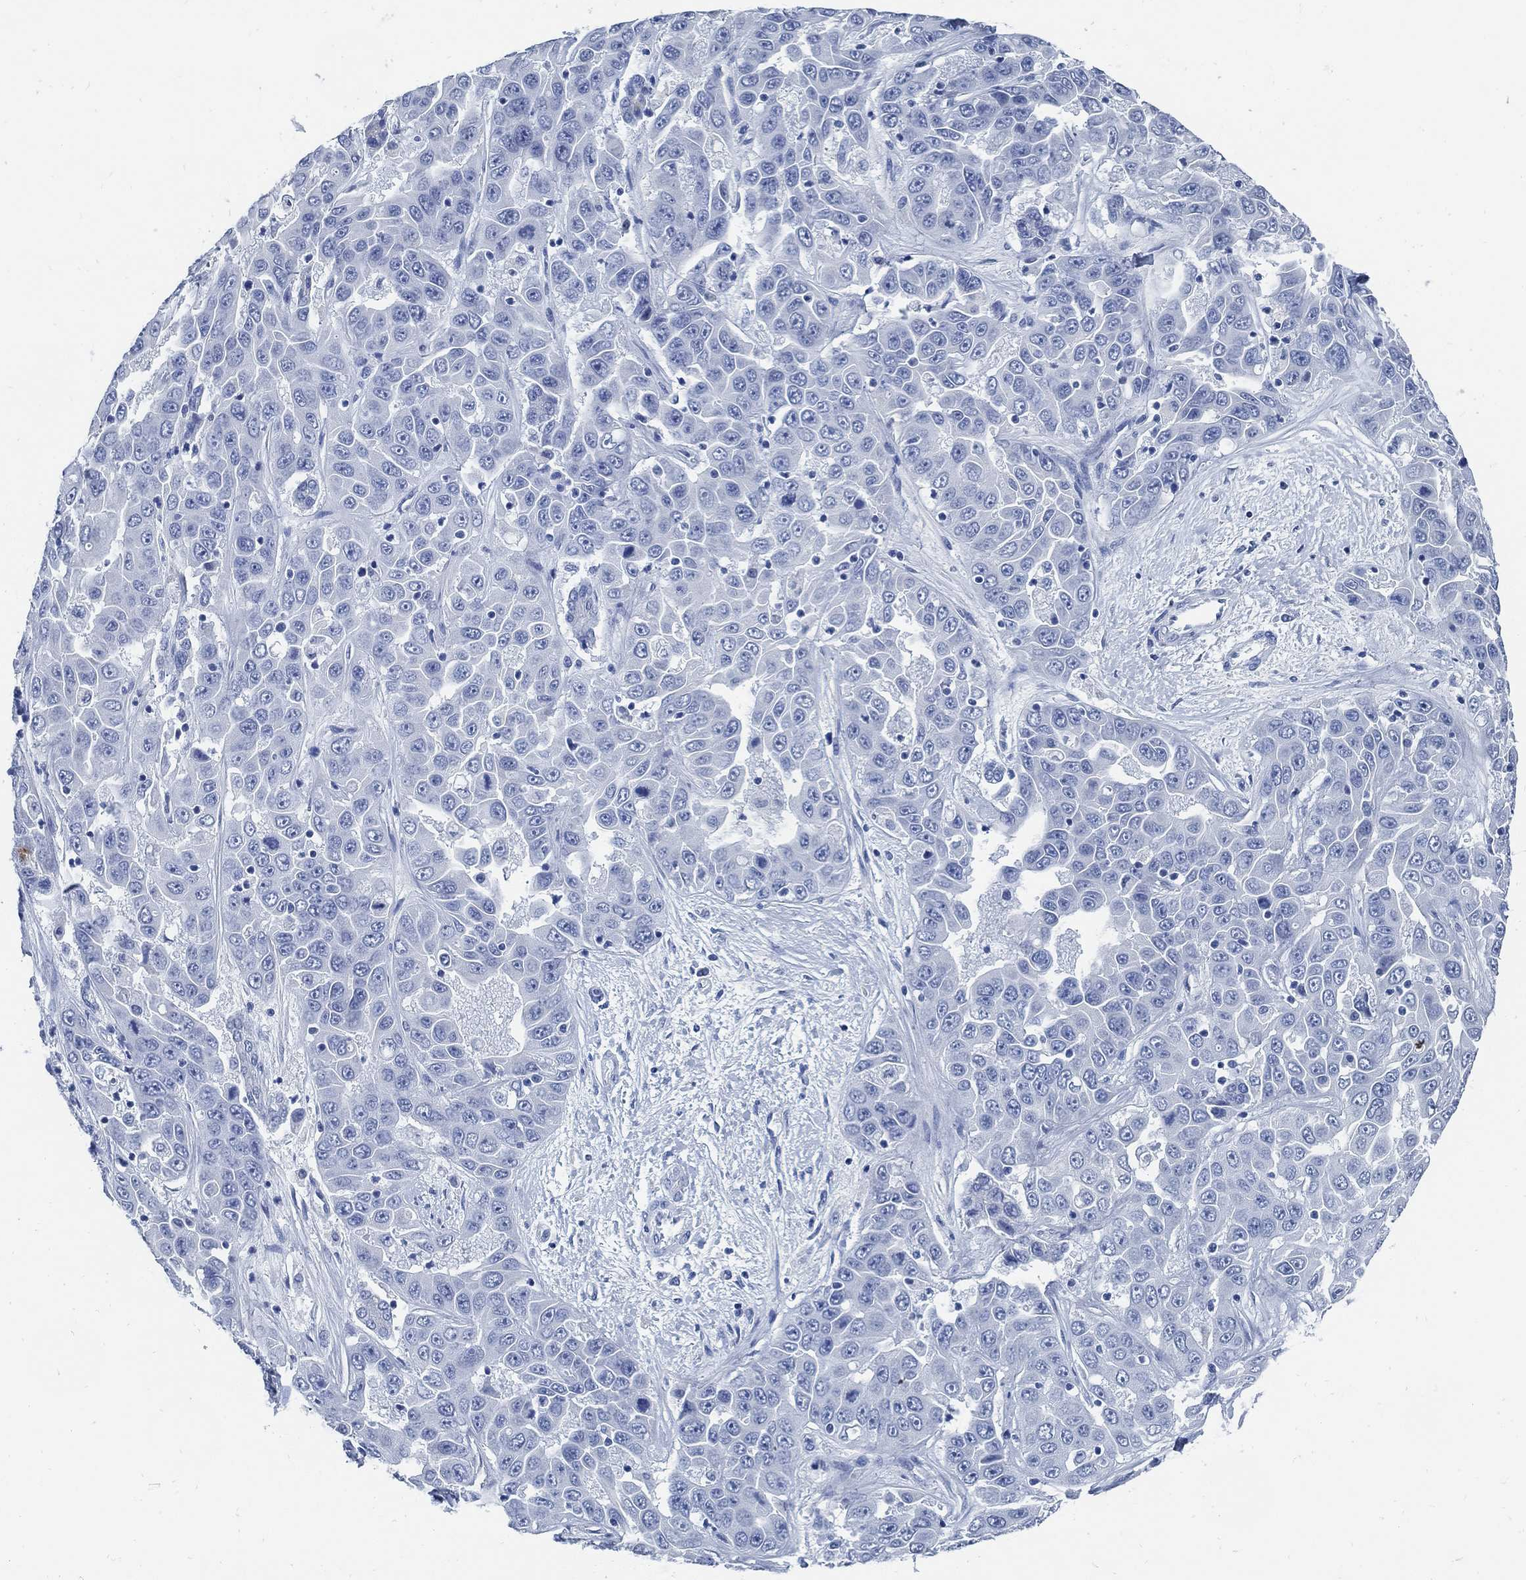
{"staining": {"intensity": "negative", "quantity": "none", "location": "none"}, "tissue": "liver cancer", "cell_type": "Tumor cells", "image_type": "cancer", "snomed": [{"axis": "morphology", "description": "Cholangiocarcinoma"}, {"axis": "topography", "description": "Liver"}], "caption": "Immunohistochemistry histopathology image of cholangiocarcinoma (liver) stained for a protein (brown), which shows no staining in tumor cells.", "gene": "SLC45A1", "patient": {"sex": "female", "age": 52}}